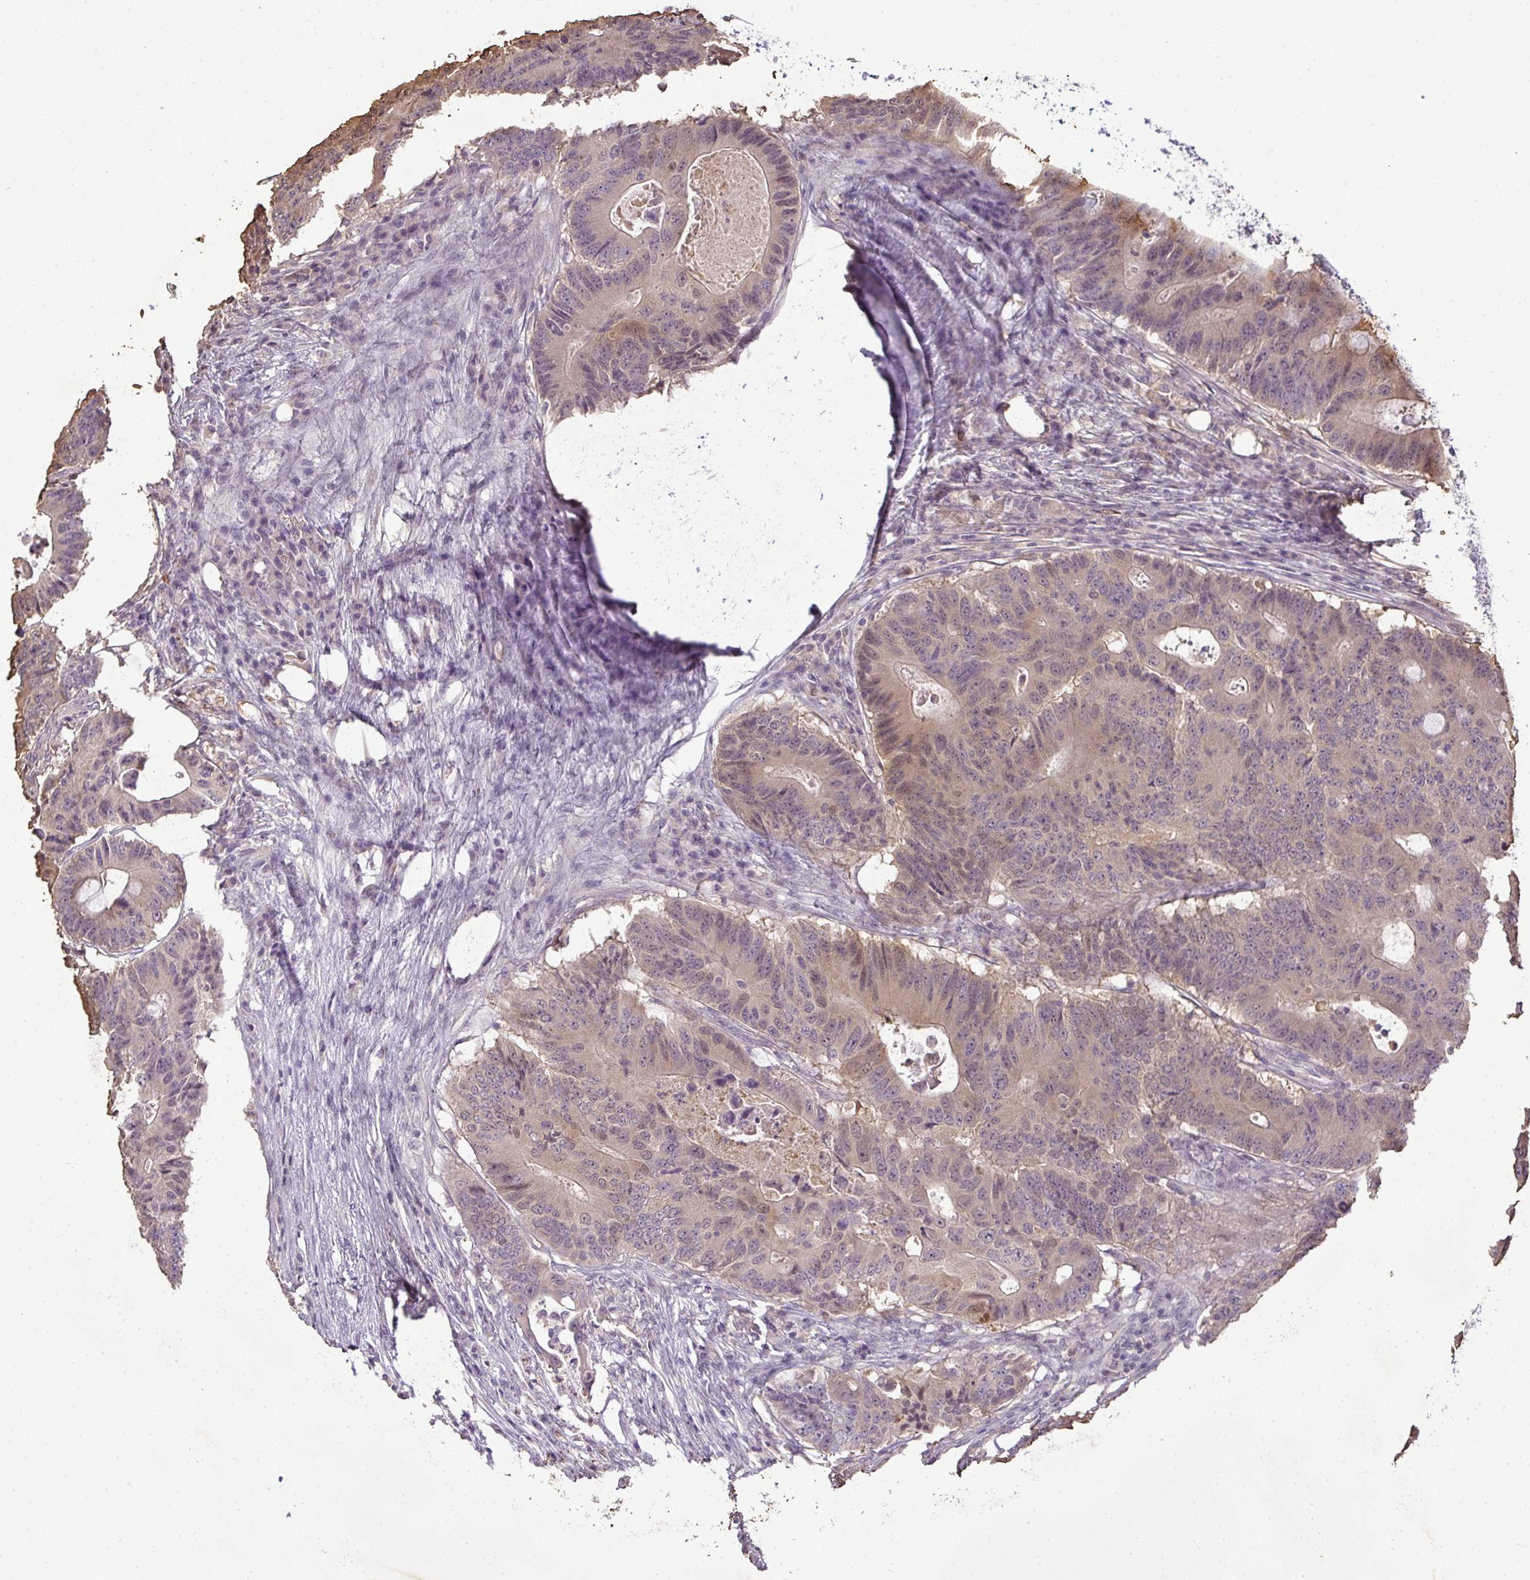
{"staining": {"intensity": "weak", "quantity": "25%-75%", "location": "cytoplasmic/membranous,nuclear"}, "tissue": "colorectal cancer", "cell_type": "Tumor cells", "image_type": "cancer", "snomed": [{"axis": "morphology", "description": "Adenocarcinoma, NOS"}, {"axis": "topography", "description": "Colon"}], "caption": "Immunohistochemistry (IHC) micrograph of human adenocarcinoma (colorectal) stained for a protein (brown), which shows low levels of weak cytoplasmic/membranous and nuclear expression in approximately 25%-75% of tumor cells.", "gene": "CMPK1", "patient": {"sex": "male", "age": 71}}